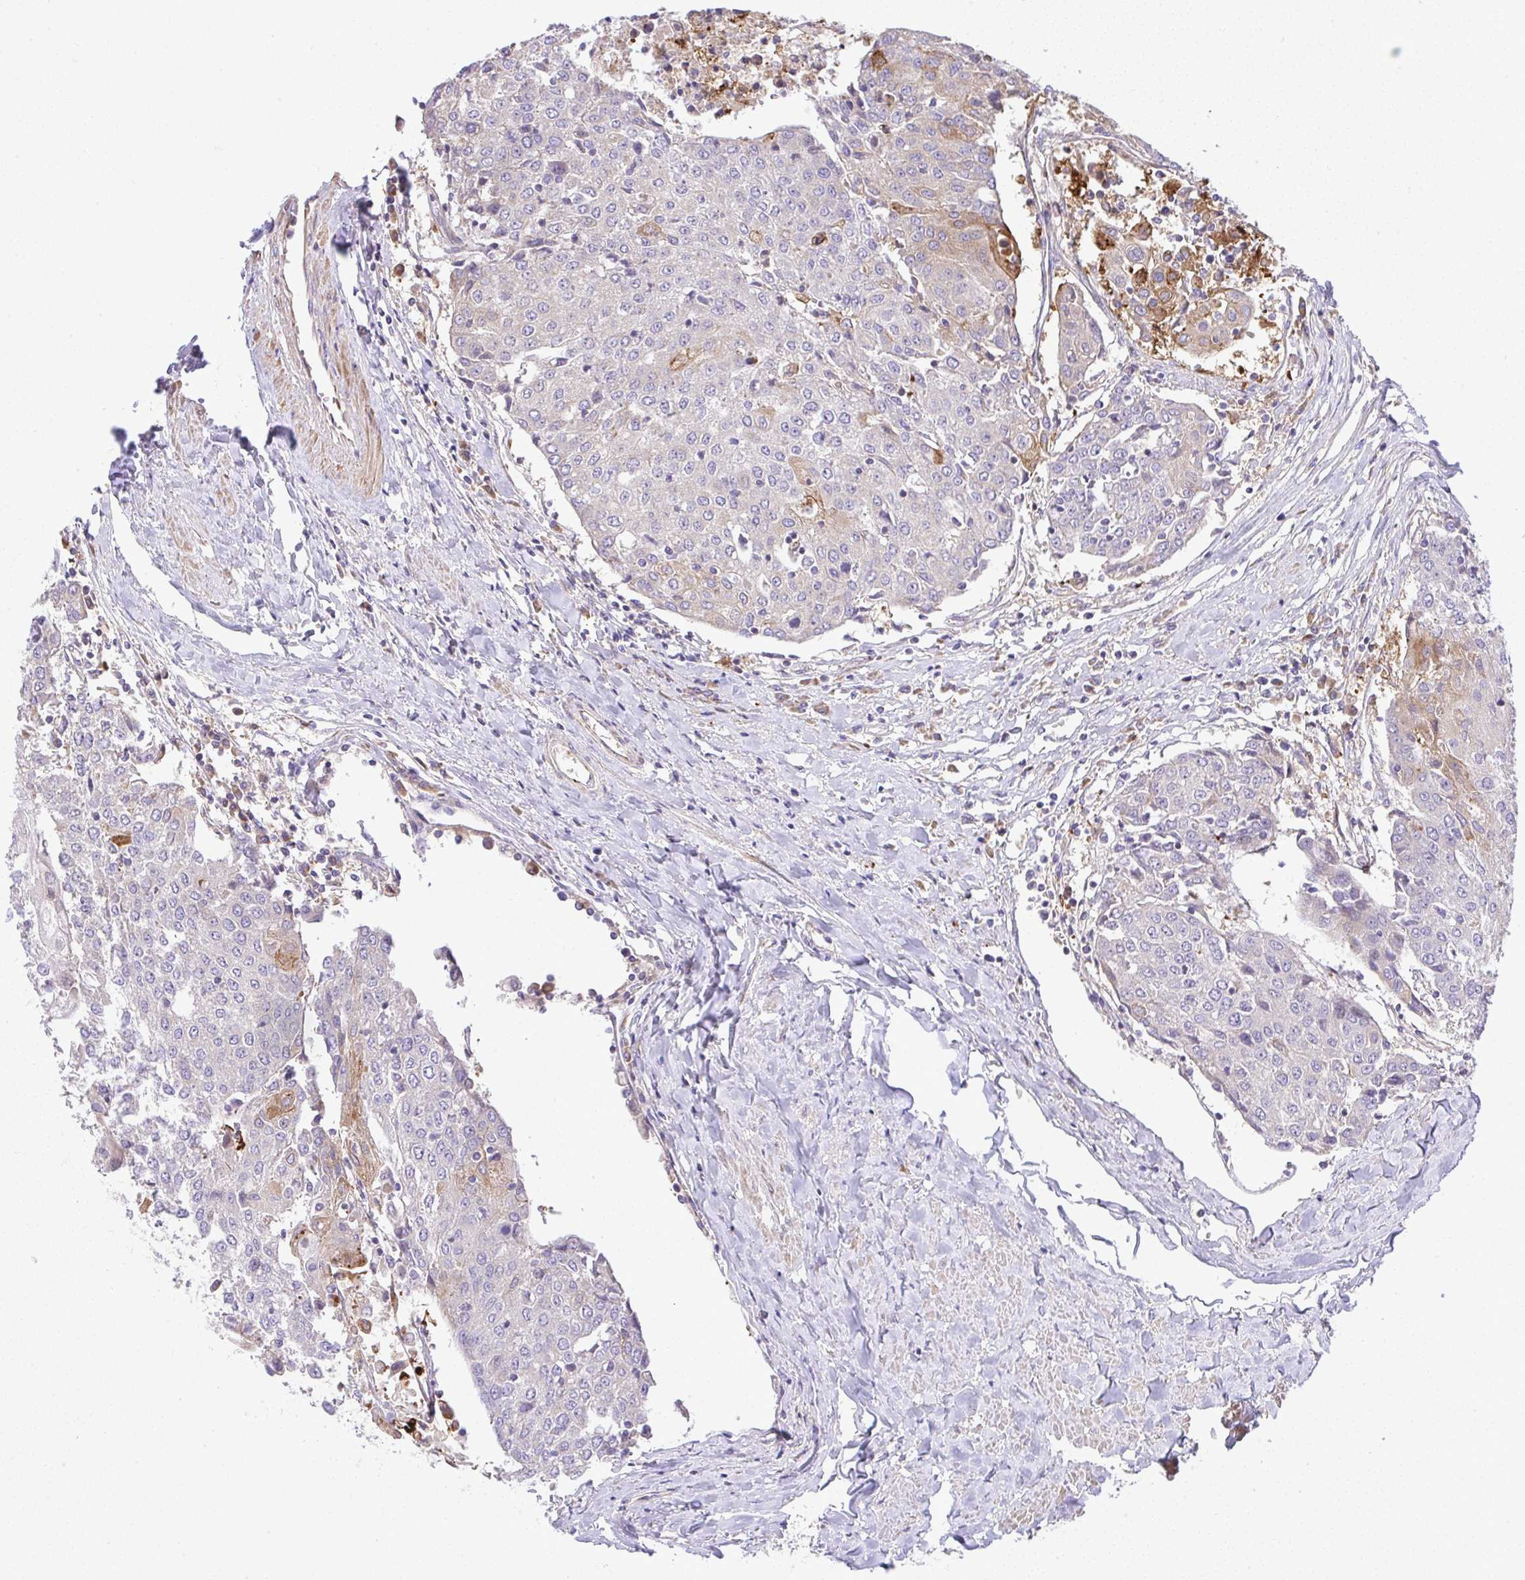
{"staining": {"intensity": "moderate", "quantity": "<25%", "location": "cytoplasmic/membranous"}, "tissue": "urothelial cancer", "cell_type": "Tumor cells", "image_type": "cancer", "snomed": [{"axis": "morphology", "description": "Urothelial carcinoma, High grade"}, {"axis": "topography", "description": "Urinary bladder"}], "caption": "Brown immunohistochemical staining in human urothelial carcinoma (high-grade) demonstrates moderate cytoplasmic/membranous positivity in about <25% of tumor cells.", "gene": "GRID2", "patient": {"sex": "female", "age": 85}}